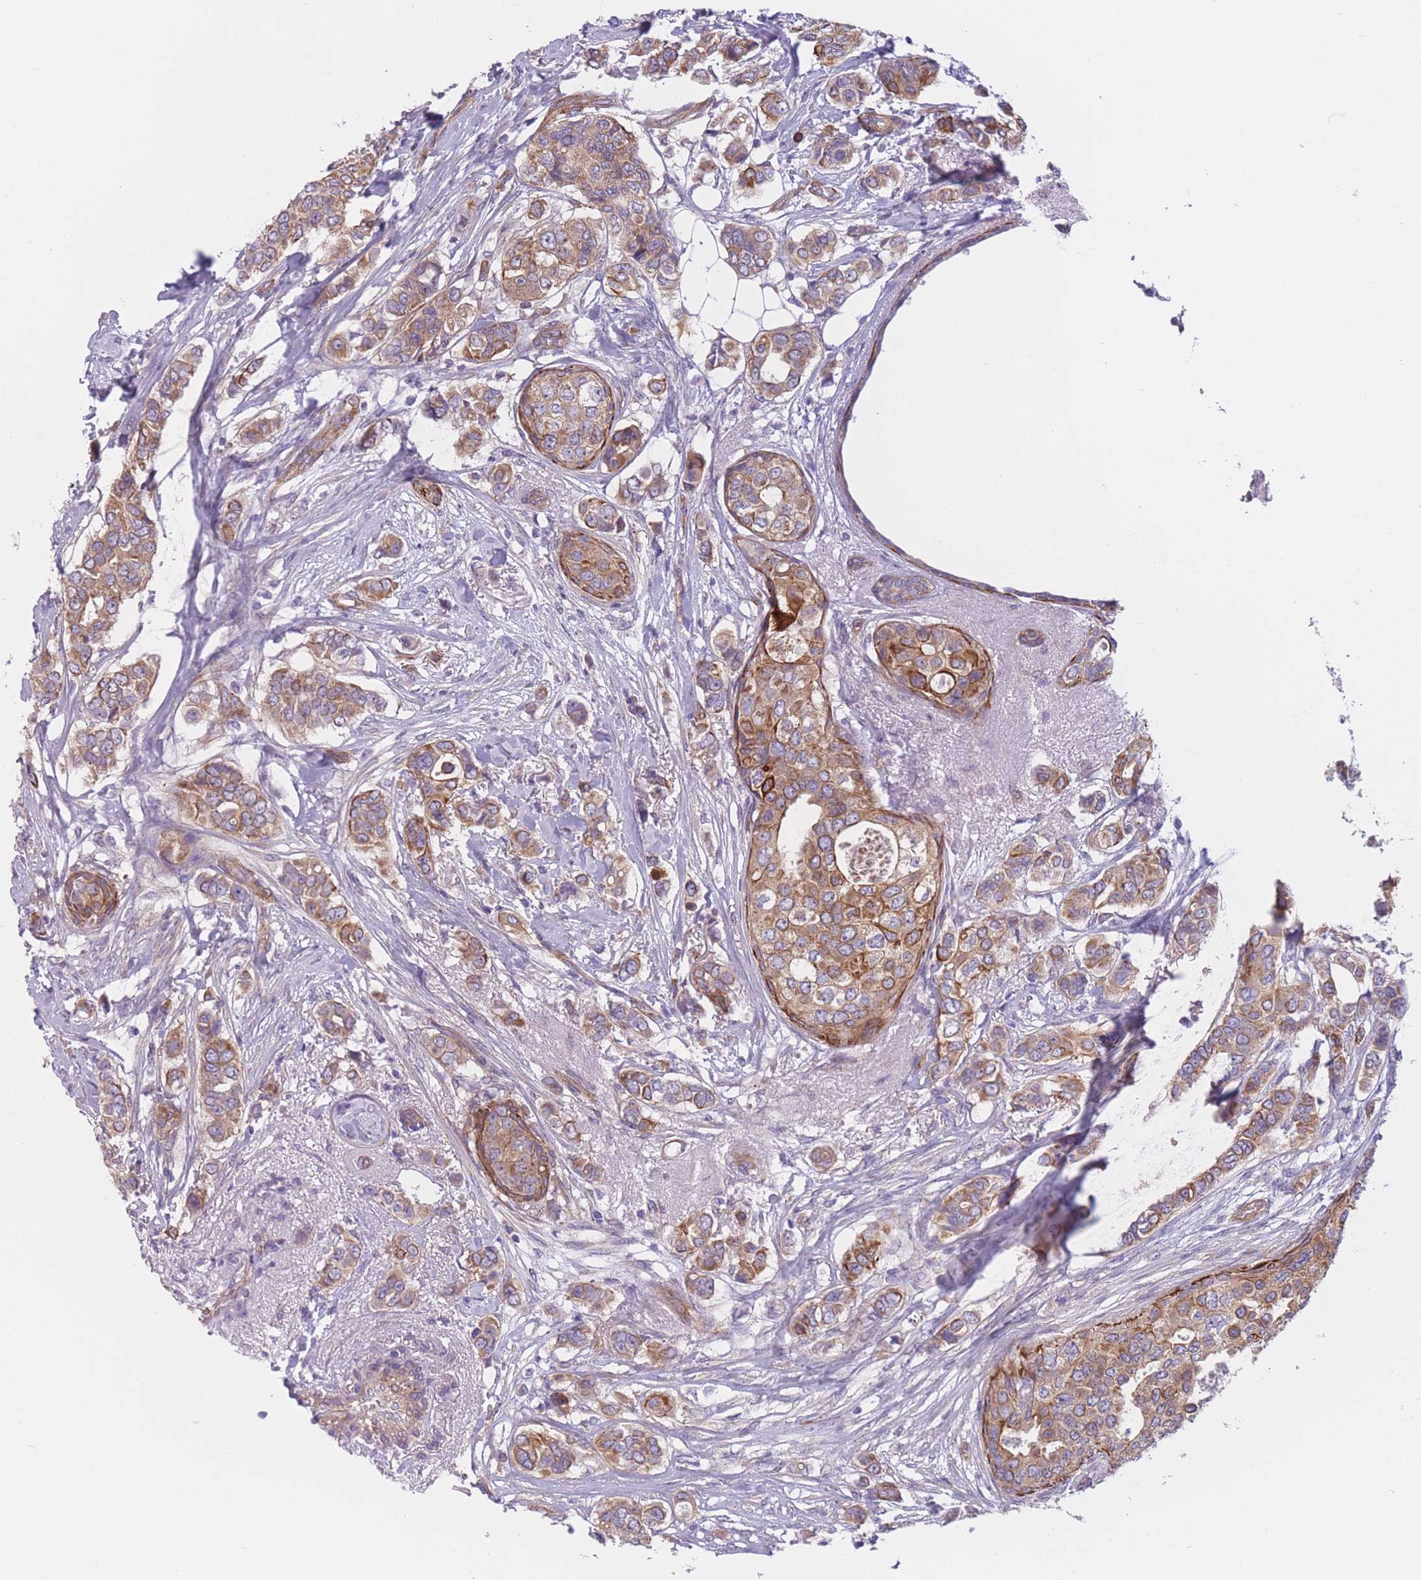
{"staining": {"intensity": "moderate", "quantity": ">75%", "location": "cytoplasmic/membranous"}, "tissue": "breast cancer", "cell_type": "Tumor cells", "image_type": "cancer", "snomed": [{"axis": "morphology", "description": "Lobular carcinoma"}, {"axis": "topography", "description": "Breast"}], "caption": "Moderate cytoplasmic/membranous expression is appreciated in about >75% of tumor cells in breast lobular carcinoma.", "gene": "SERPINB3", "patient": {"sex": "female", "age": 51}}